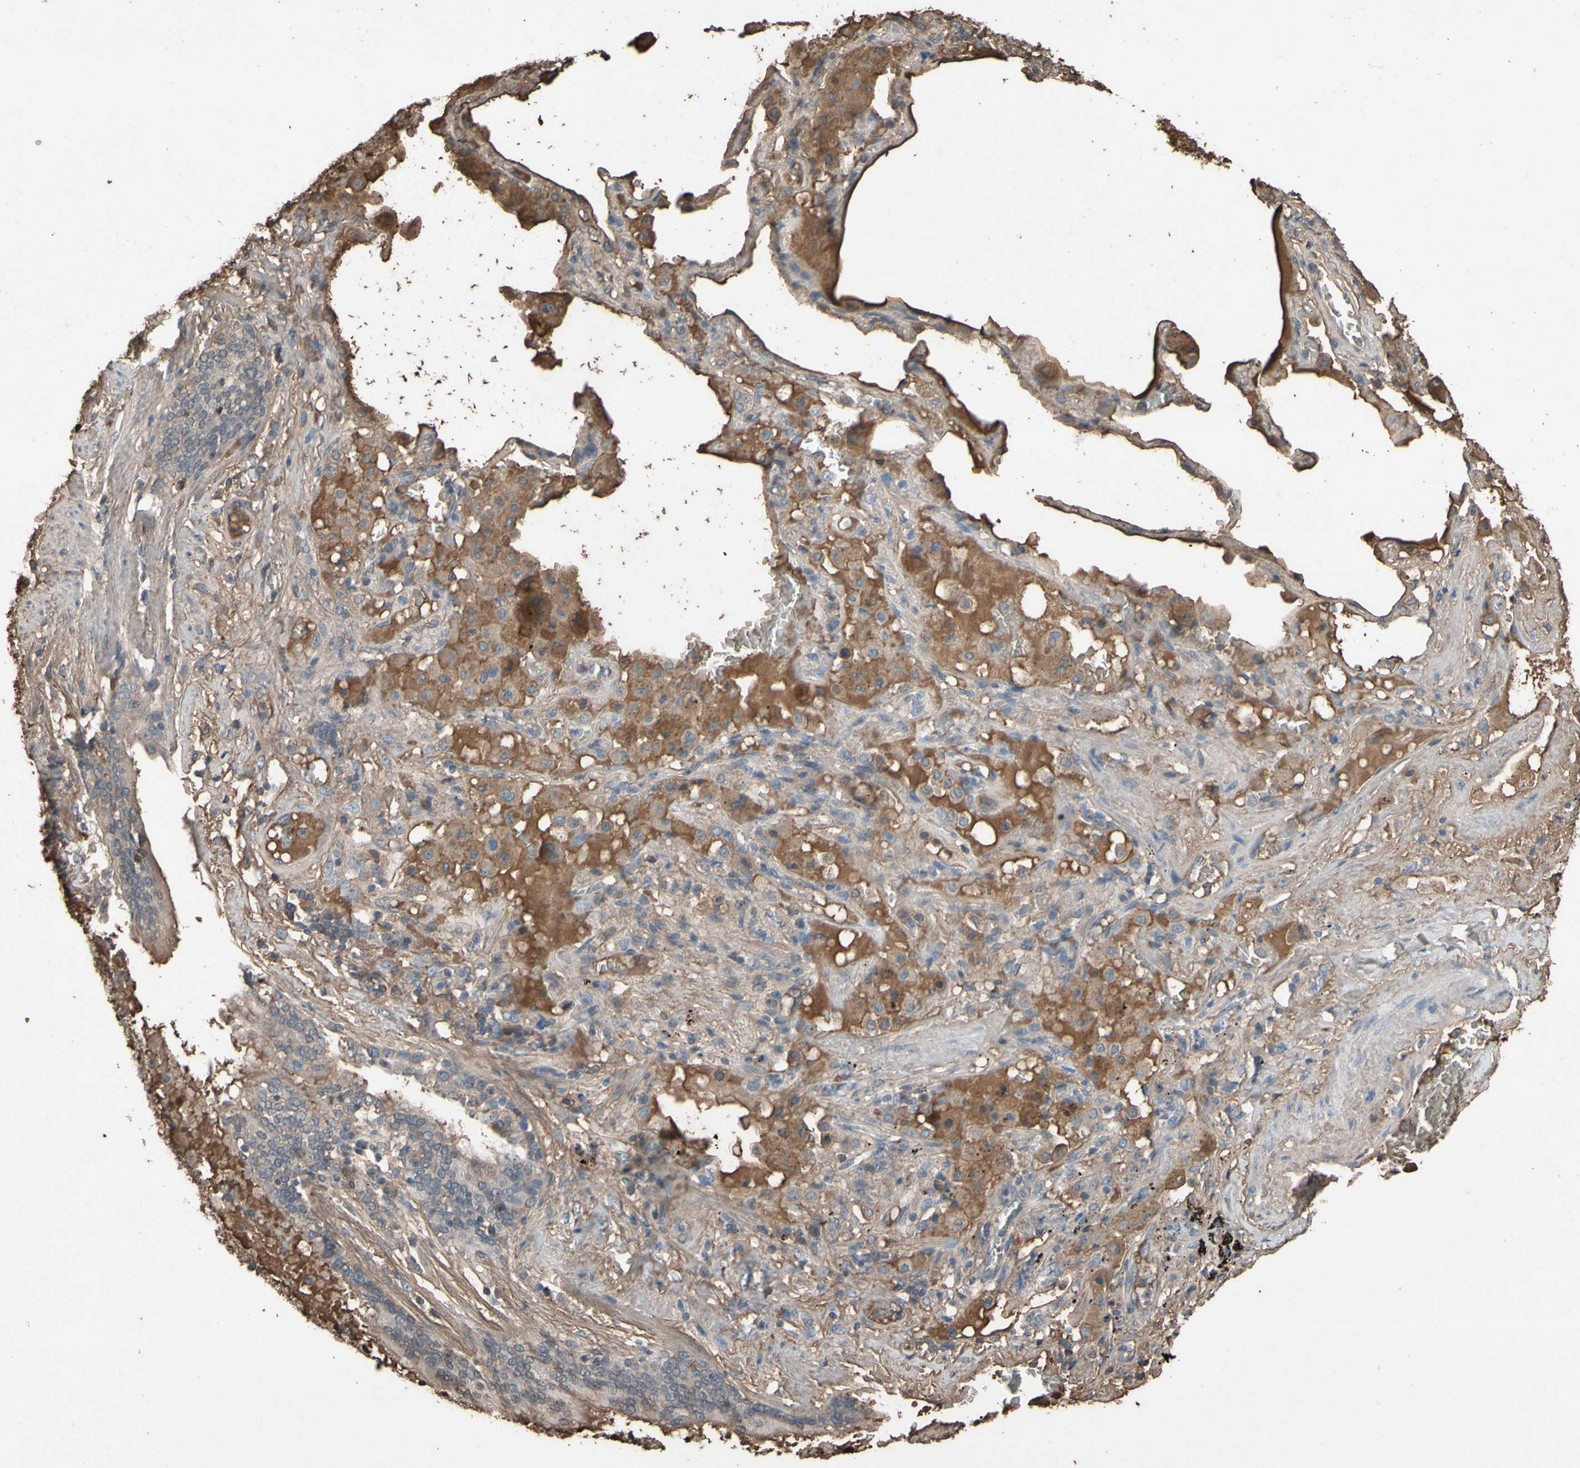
{"staining": {"intensity": "moderate", "quantity": "25%-75%", "location": "cytoplasmic/membranous"}, "tissue": "lung cancer", "cell_type": "Tumor cells", "image_type": "cancer", "snomed": [{"axis": "morphology", "description": "Squamous cell carcinoma, NOS"}, {"axis": "topography", "description": "Lung"}], "caption": "The photomicrograph reveals a brown stain indicating the presence of a protein in the cytoplasmic/membranous of tumor cells in lung squamous cell carcinoma. The staining was performed using DAB to visualize the protein expression in brown, while the nuclei were stained in blue with hematoxylin (Magnification: 20x).", "gene": "PTGDS", "patient": {"sex": "male", "age": 57}}